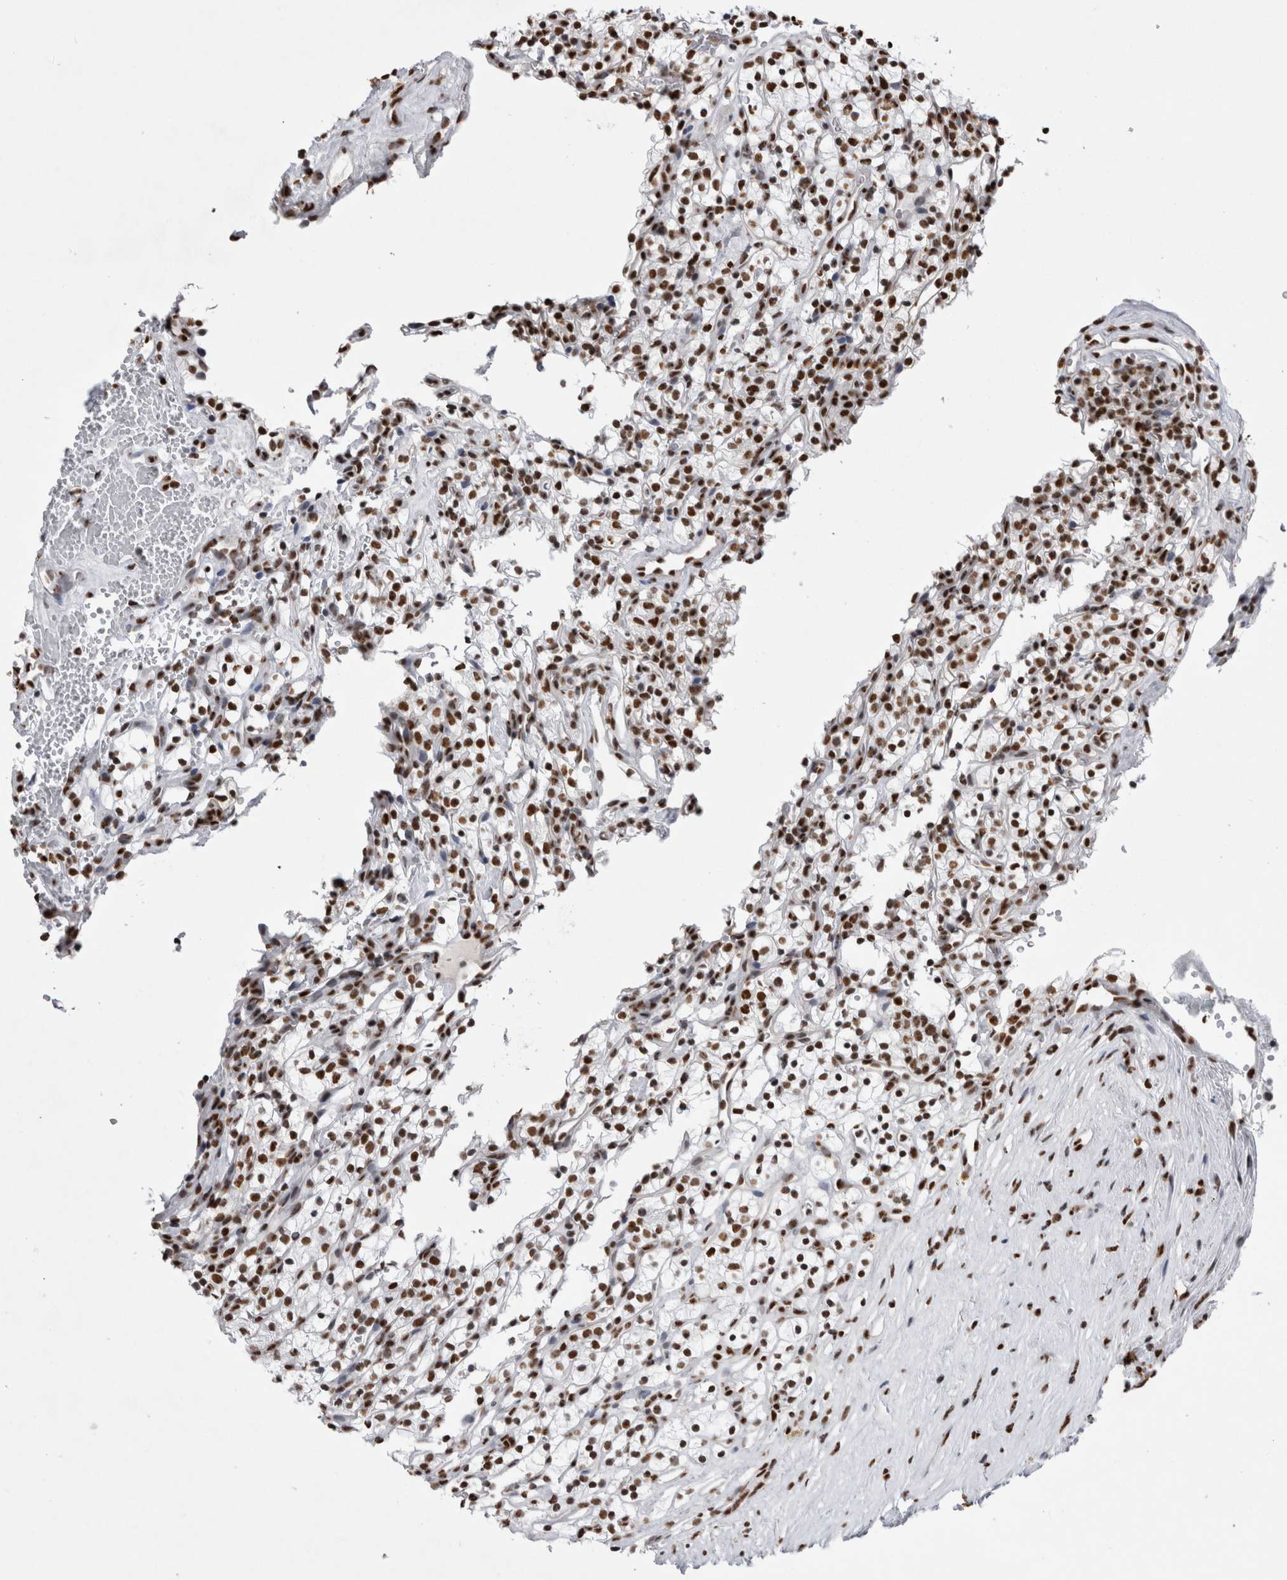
{"staining": {"intensity": "strong", "quantity": ">75%", "location": "nuclear"}, "tissue": "renal cancer", "cell_type": "Tumor cells", "image_type": "cancer", "snomed": [{"axis": "morphology", "description": "Adenocarcinoma, NOS"}, {"axis": "topography", "description": "Kidney"}], "caption": "DAB immunohistochemical staining of human renal adenocarcinoma exhibits strong nuclear protein staining in about >75% of tumor cells. (Brightfield microscopy of DAB IHC at high magnification).", "gene": "ALPK3", "patient": {"sex": "female", "age": 57}}